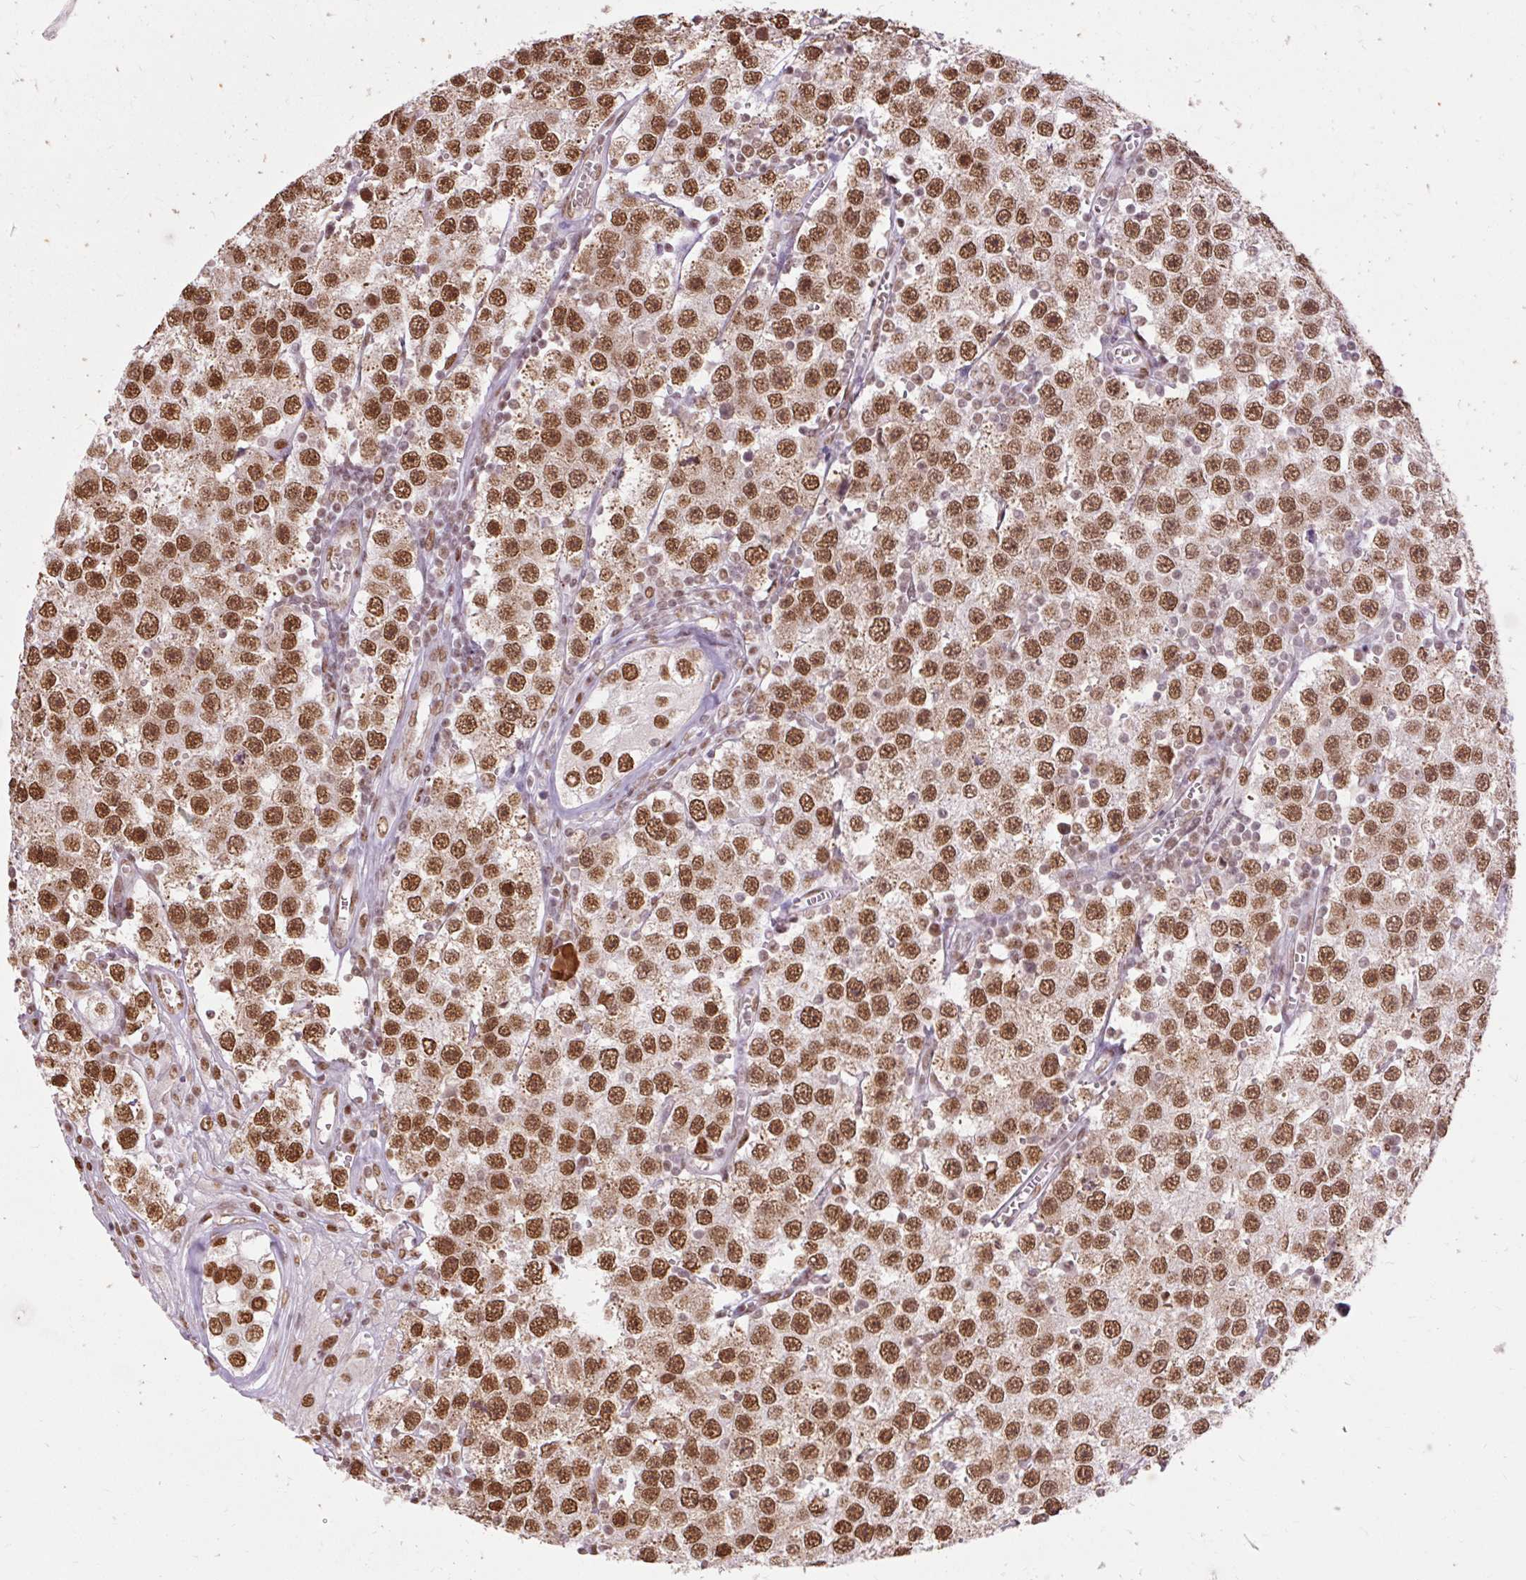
{"staining": {"intensity": "strong", "quantity": ">75%", "location": "nuclear"}, "tissue": "testis cancer", "cell_type": "Tumor cells", "image_type": "cancer", "snomed": [{"axis": "morphology", "description": "Seminoma, NOS"}, {"axis": "topography", "description": "Testis"}], "caption": "Human testis cancer (seminoma) stained with a brown dye displays strong nuclear positive expression in approximately >75% of tumor cells.", "gene": "NPIPB12", "patient": {"sex": "male", "age": 34}}